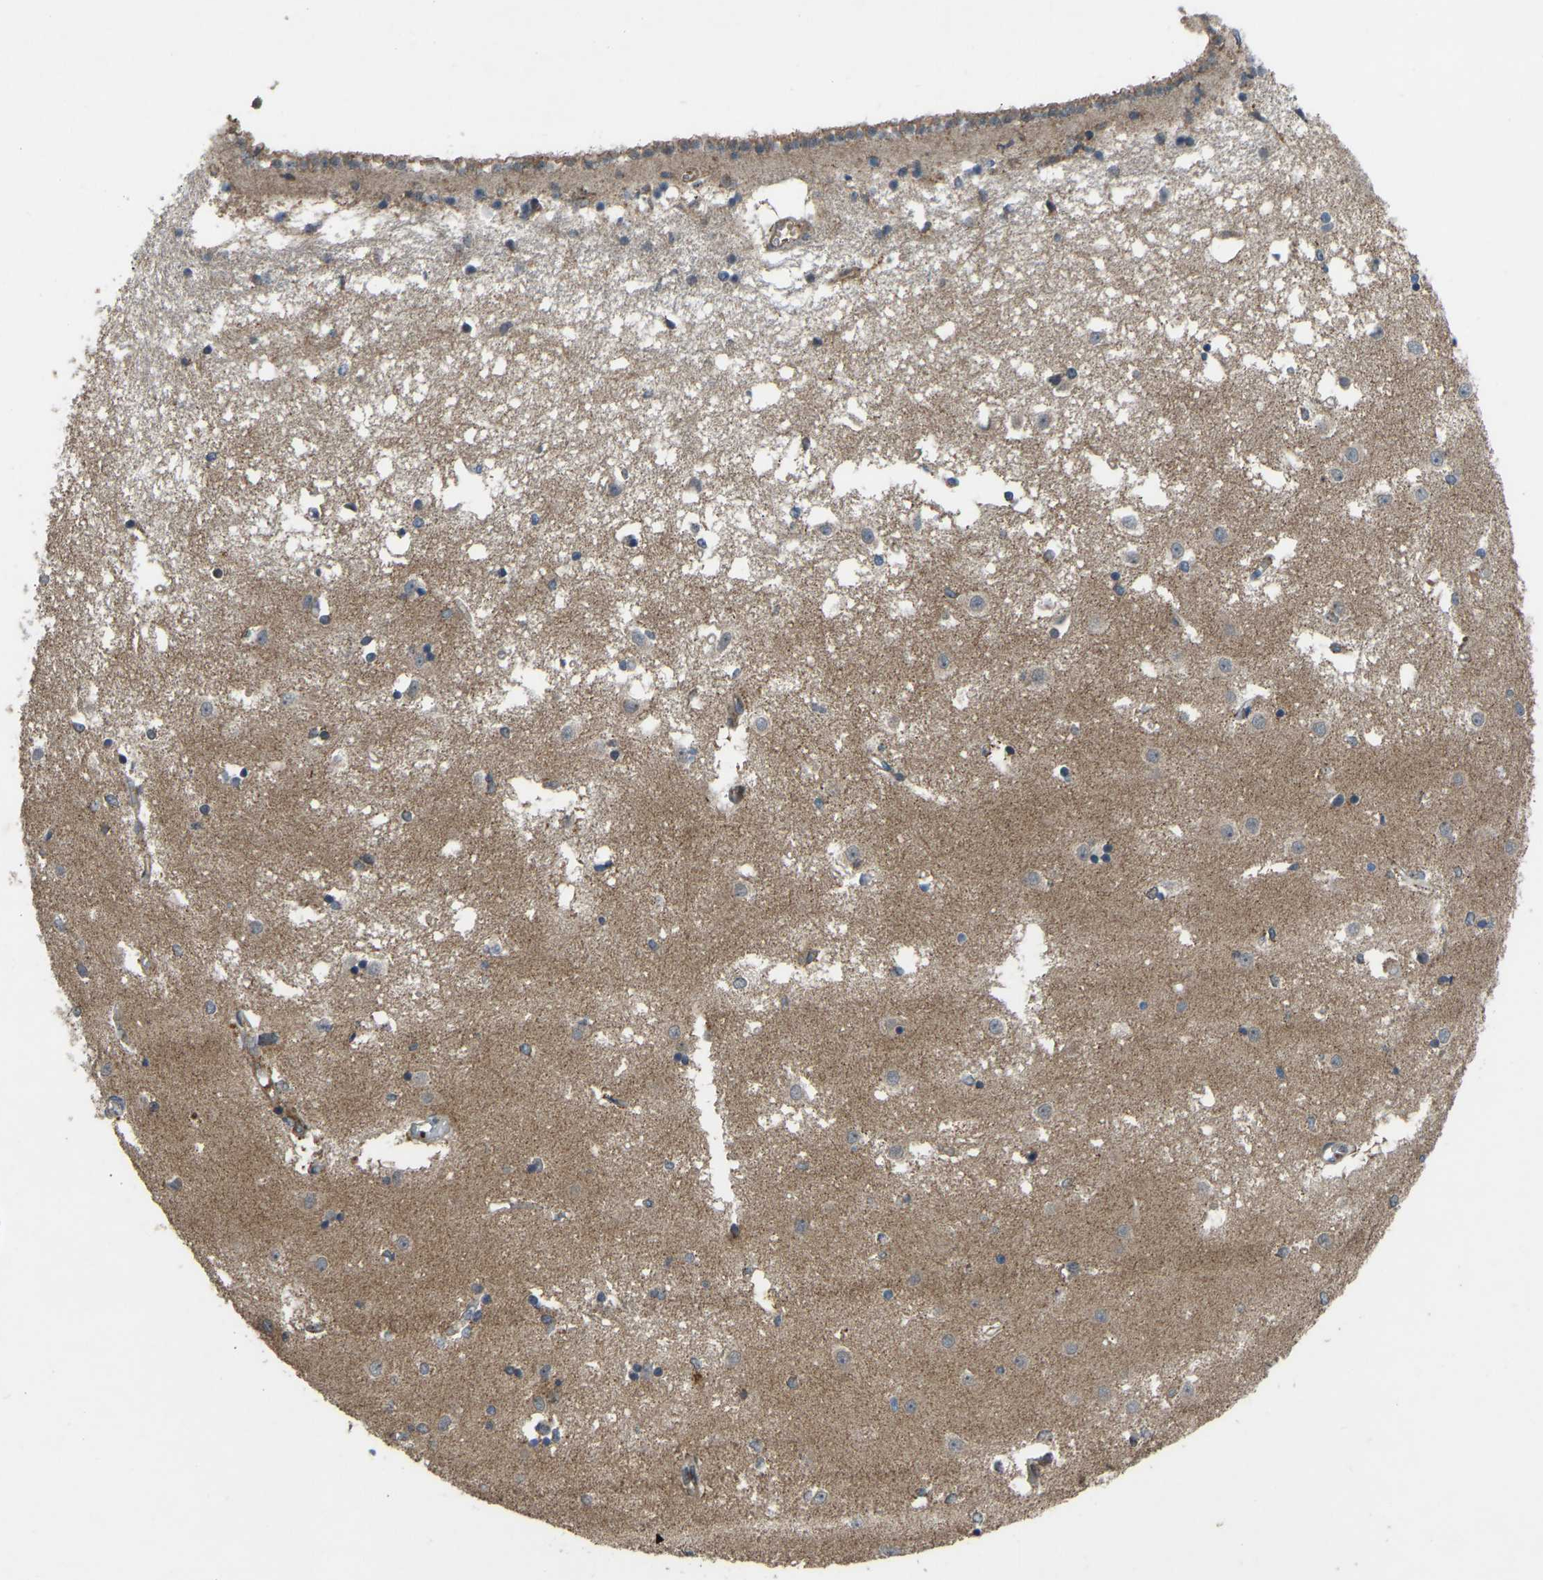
{"staining": {"intensity": "weak", "quantity": "<25%", "location": "cytoplasmic/membranous"}, "tissue": "caudate", "cell_type": "Glial cells", "image_type": "normal", "snomed": [{"axis": "morphology", "description": "Normal tissue, NOS"}, {"axis": "topography", "description": "Lateral ventricle wall"}], "caption": "IHC photomicrograph of normal caudate: caudate stained with DAB reveals no significant protein expression in glial cells.", "gene": "ZNF71", "patient": {"sex": "male", "age": 45}}